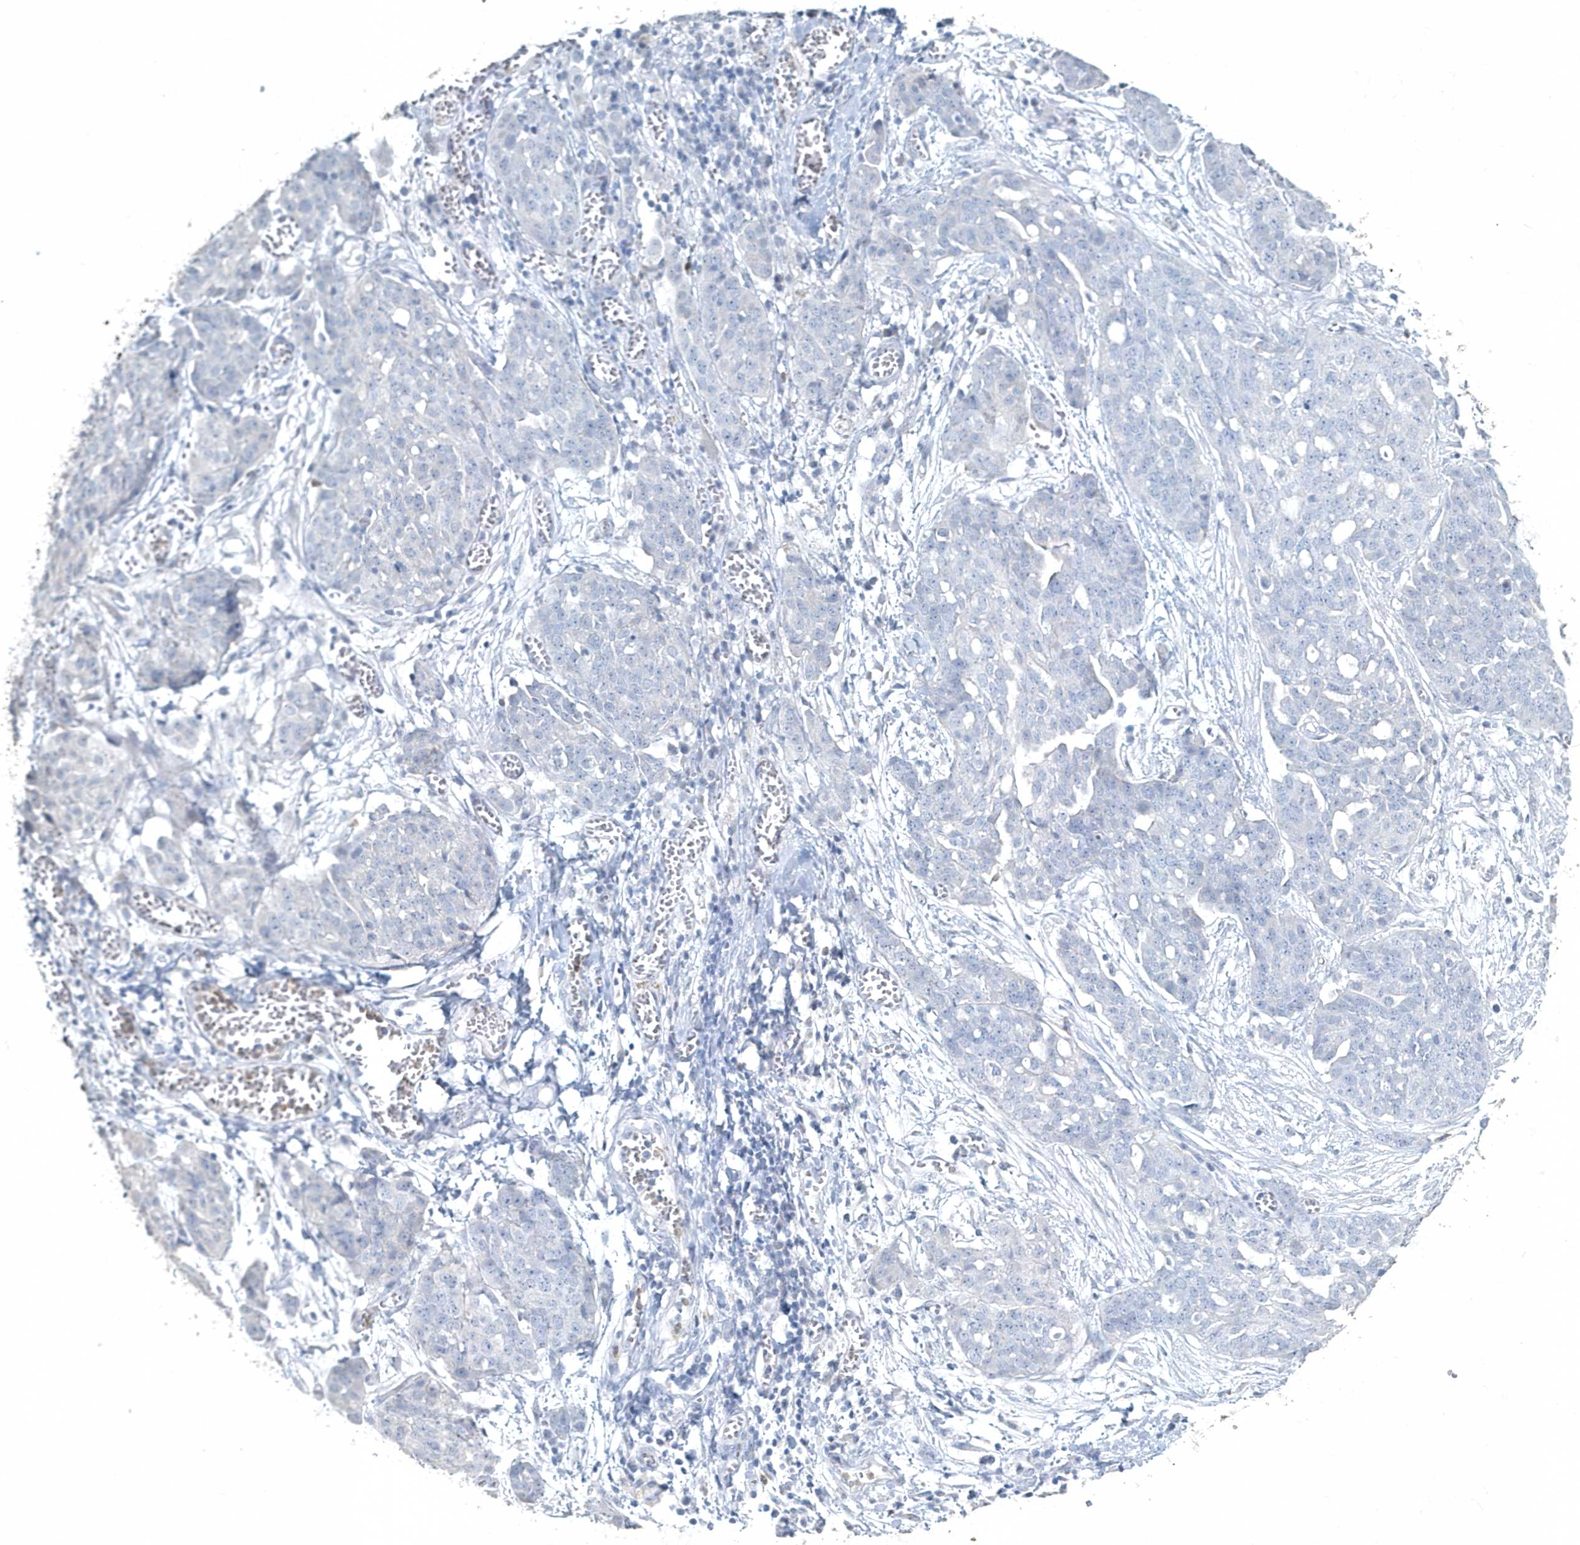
{"staining": {"intensity": "negative", "quantity": "none", "location": "none"}, "tissue": "ovarian cancer", "cell_type": "Tumor cells", "image_type": "cancer", "snomed": [{"axis": "morphology", "description": "Cystadenocarcinoma, serous, NOS"}, {"axis": "topography", "description": "Soft tissue"}, {"axis": "topography", "description": "Ovary"}], "caption": "DAB (3,3'-diaminobenzidine) immunohistochemical staining of human serous cystadenocarcinoma (ovarian) displays no significant positivity in tumor cells.", "gene": "MYOT", "patient": {"sex": "female", "age": 57}}